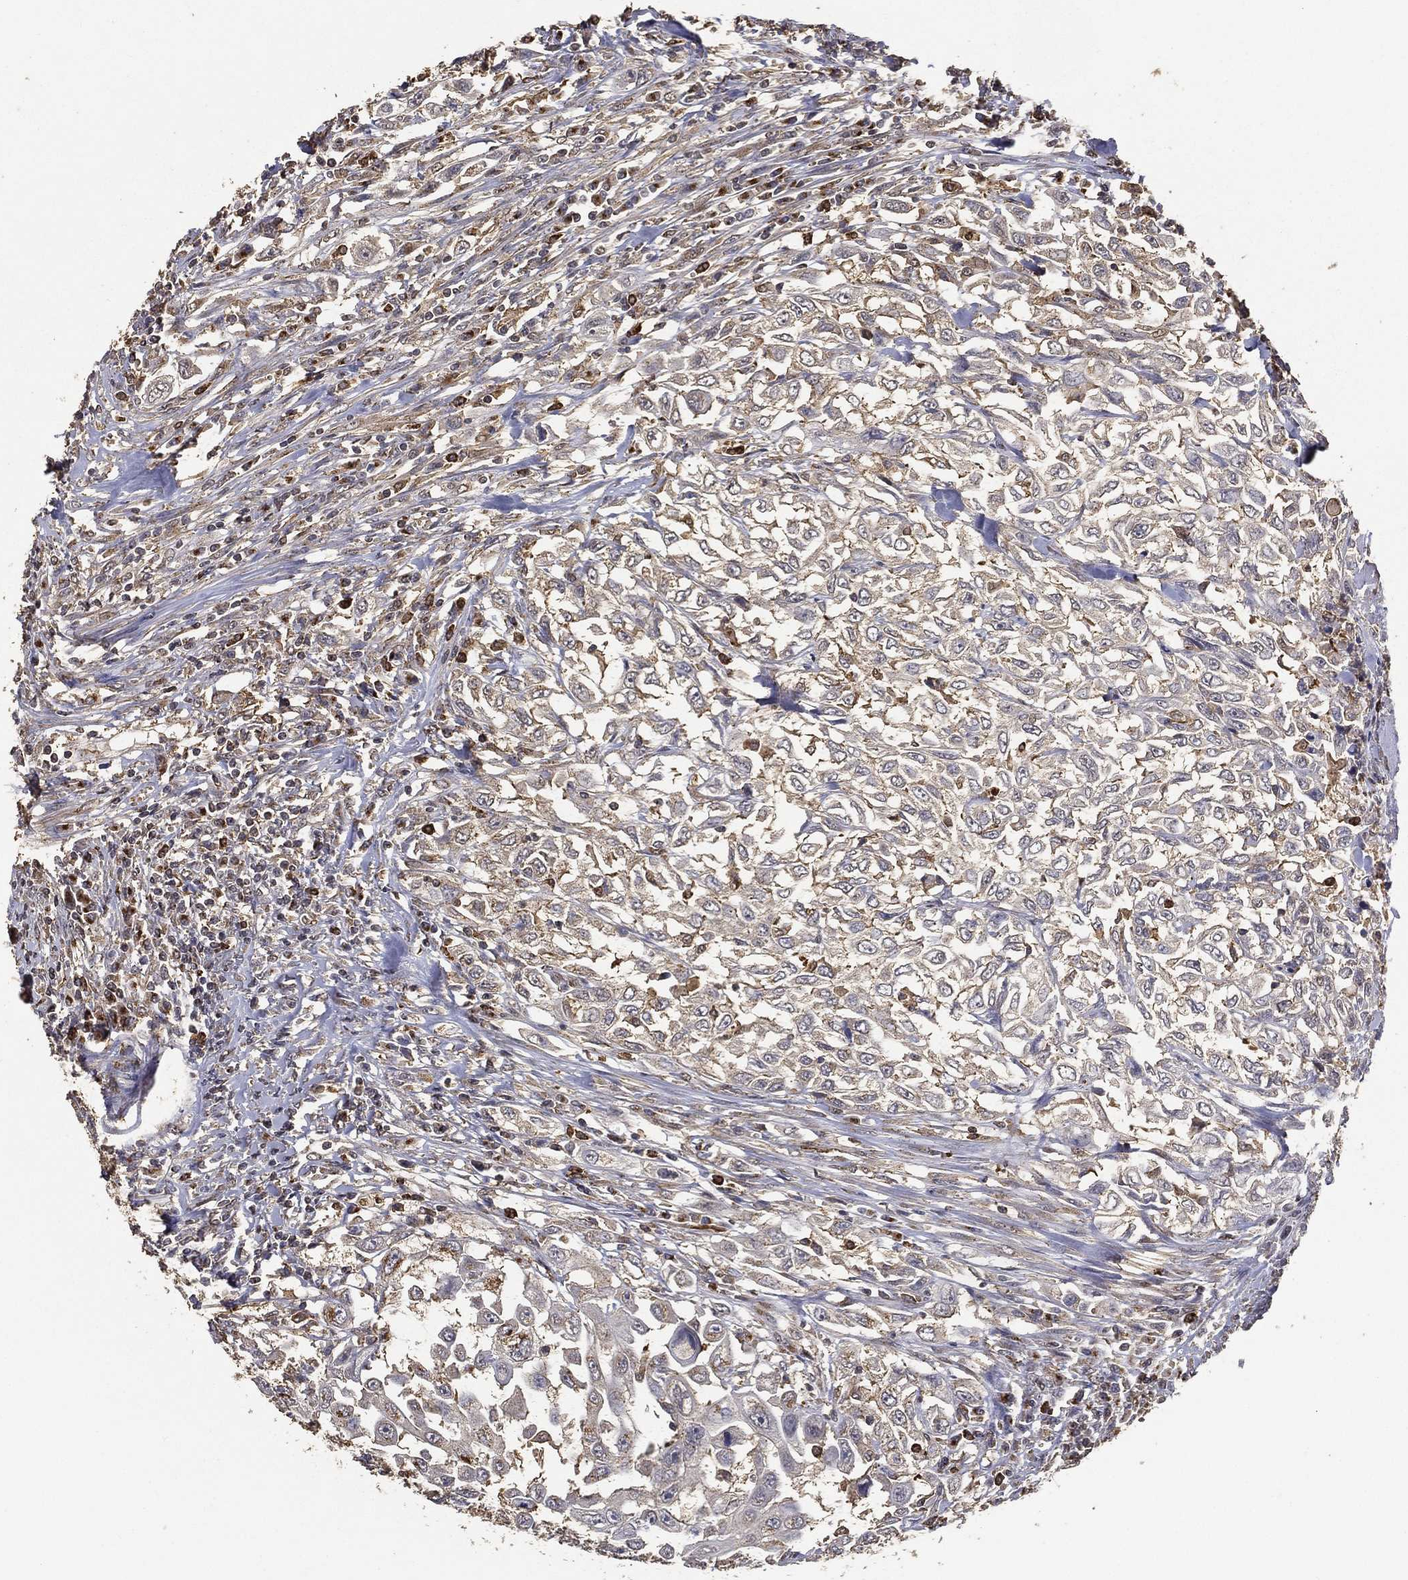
{"staining": {"intensity": "negative", "quantity": "none", "location": "none"}, "tissue": "urothelial cancer", "cell_type": "Tumor cells", "image_type": "cancer", "snomed": [{"axis": "morphology", "description": "Urothelial carcinoma, High grade"}, {"axis": "topography", "description": "Urinary bladder"}], "caption": "Tumor cells show no significant expression in urothelial carcinoma (high-grade). (DAB immunohistochemistry with hematoxylin counter stain).", "gene": "GPR183", "patient": {"sex": "female", "age": 56}}